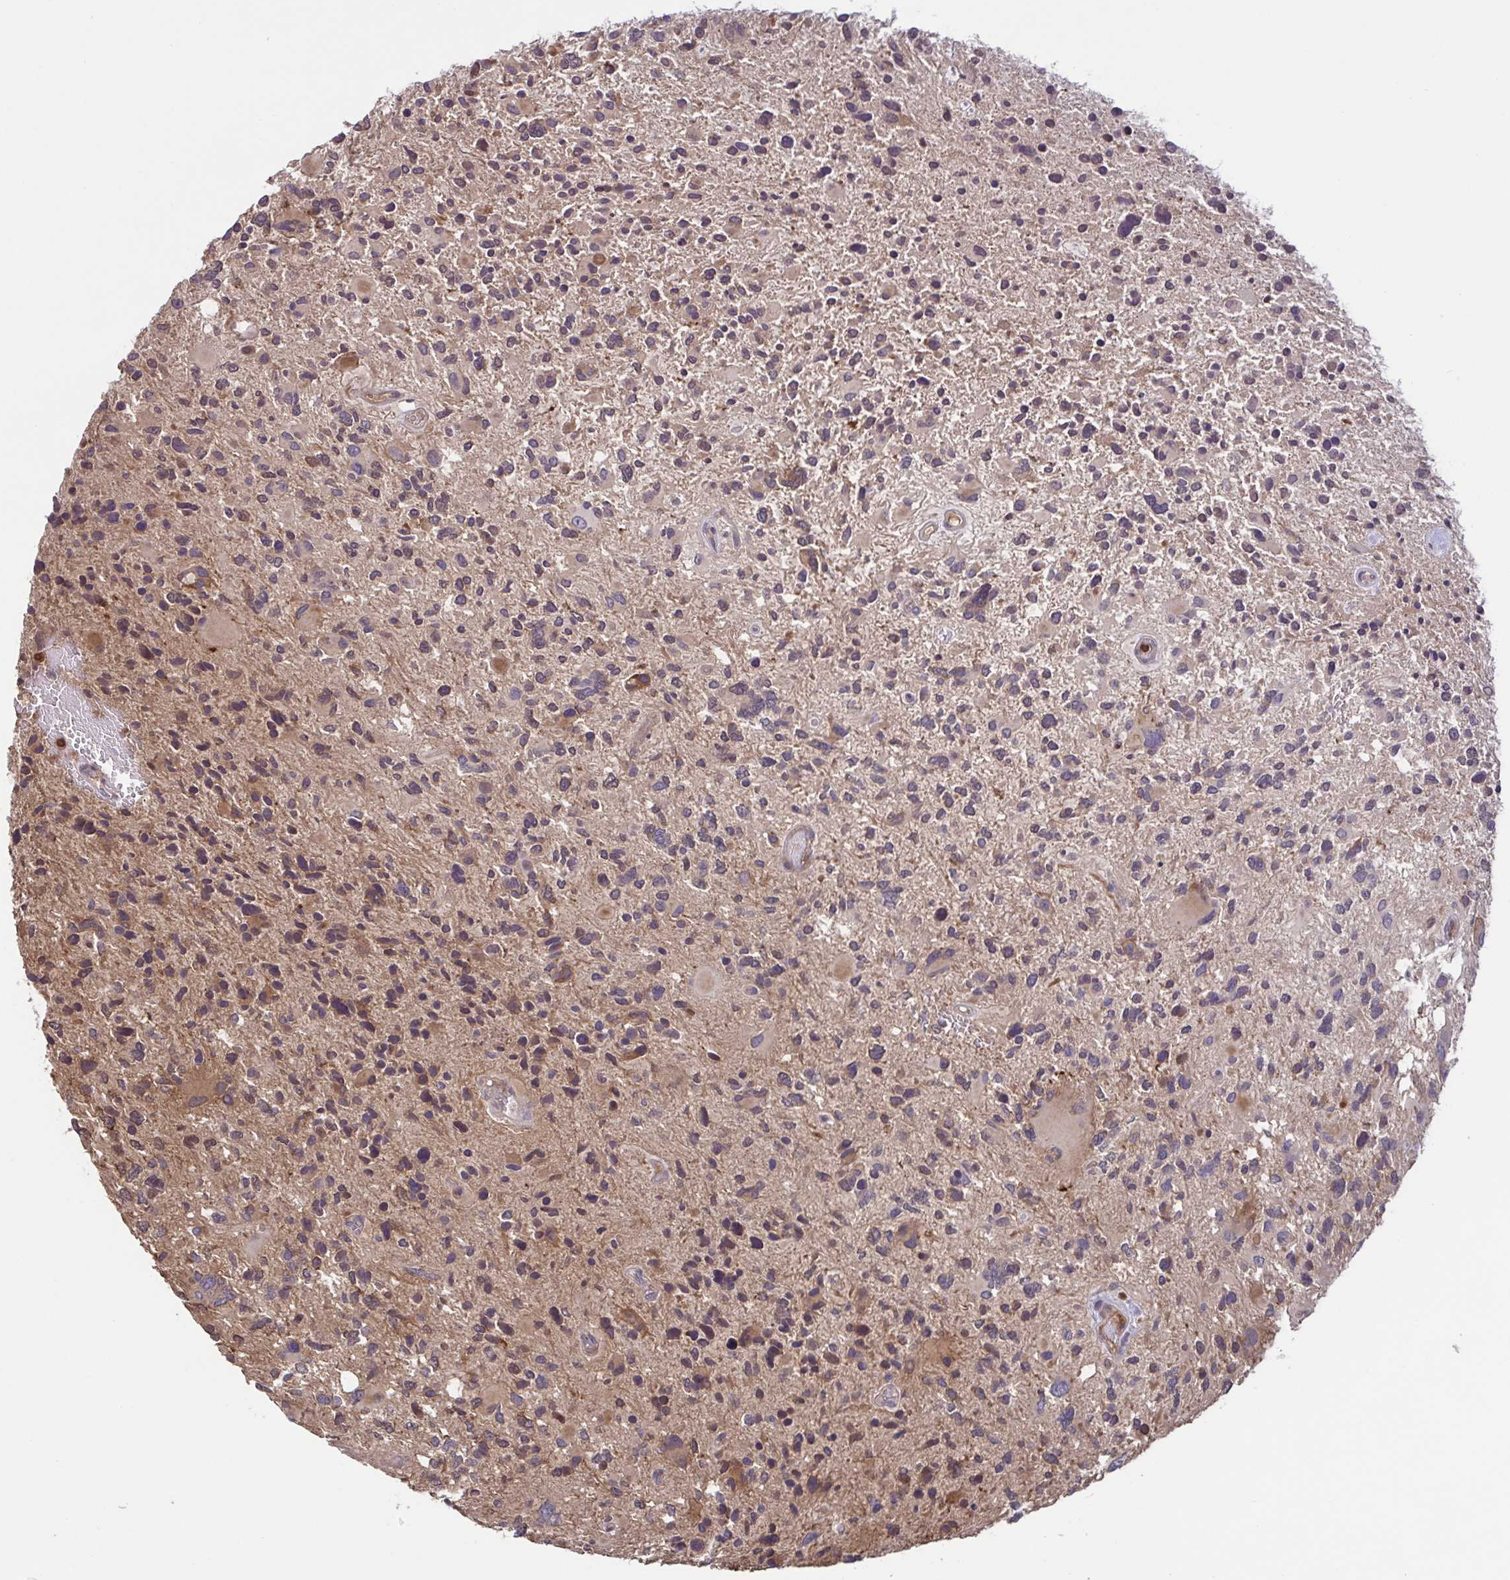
{"staining": {"intensity": "moderate", "quantity": "<25%", "location": "cytoplasmic/membranous"}, "tissue": "glioma", "cell_type": "Tumor cells", "image_type": "cancer", "snomed": [{"axis": "morphology", "description": "Glioma, malignant, High grade"}, {"axis": "topography", "description": "Brain"}], "caption": "Immunohistochemical staining of human glioma reveals low levels of moderate cytoplasmic/membranous protein expression in about <25% of tumor cells.", "gene": "IL1R1", "patient": {"sex": "female", "age": 11}}